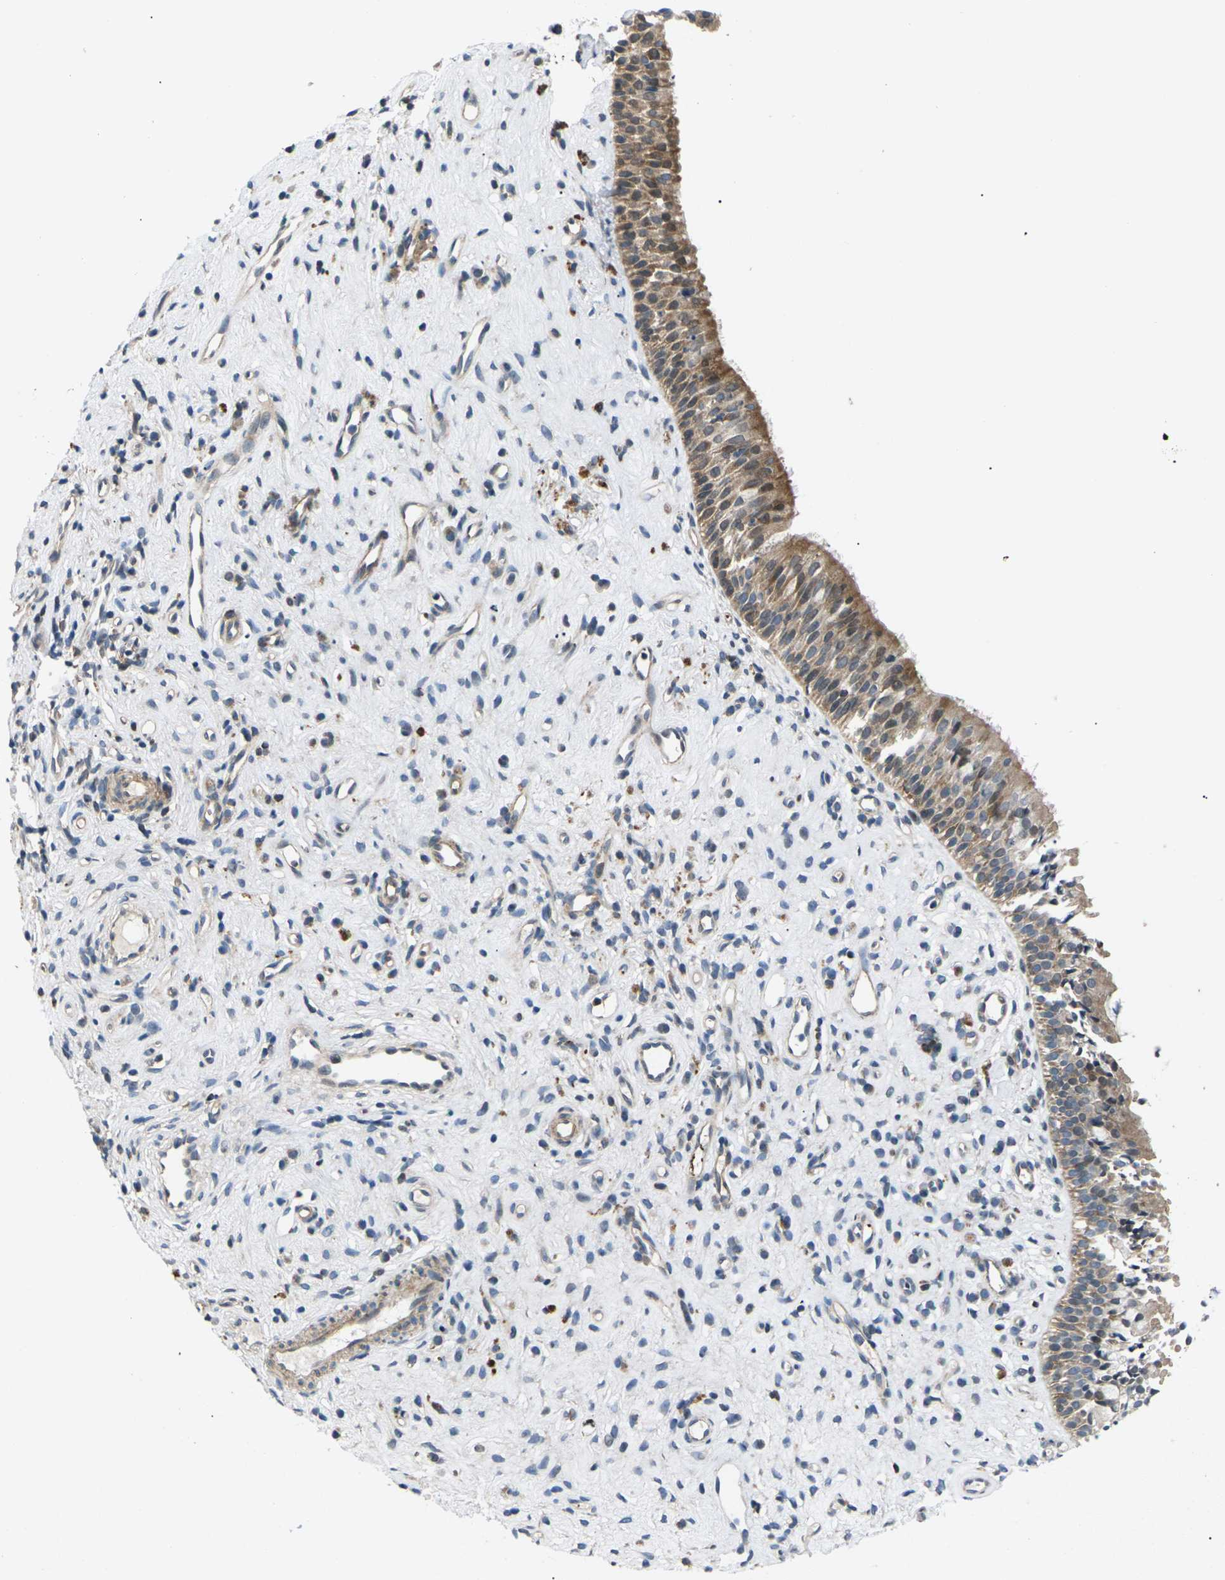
{"staining": {"intensity": "moderate", "quantity": ">75%", "location": "cytoplasmic/membranous"}, "tissue": "nasopharynx", "cell_type": "Respiratory epithelial cells", "image_type": "normal", "snomed": [{"axis": "morphology", "description": "Normal tissue, NOS"}, {"axis": "topography", "description": "Nasopharynx"}], "caption": "A micrograph of nasopharynx stained for a protein displays moderate cytoplasmic/membranous brown staining in respiratory epithelial cells.", "gene": "RPS6KA3", "patient": {"sex": "female", "age": 51}}